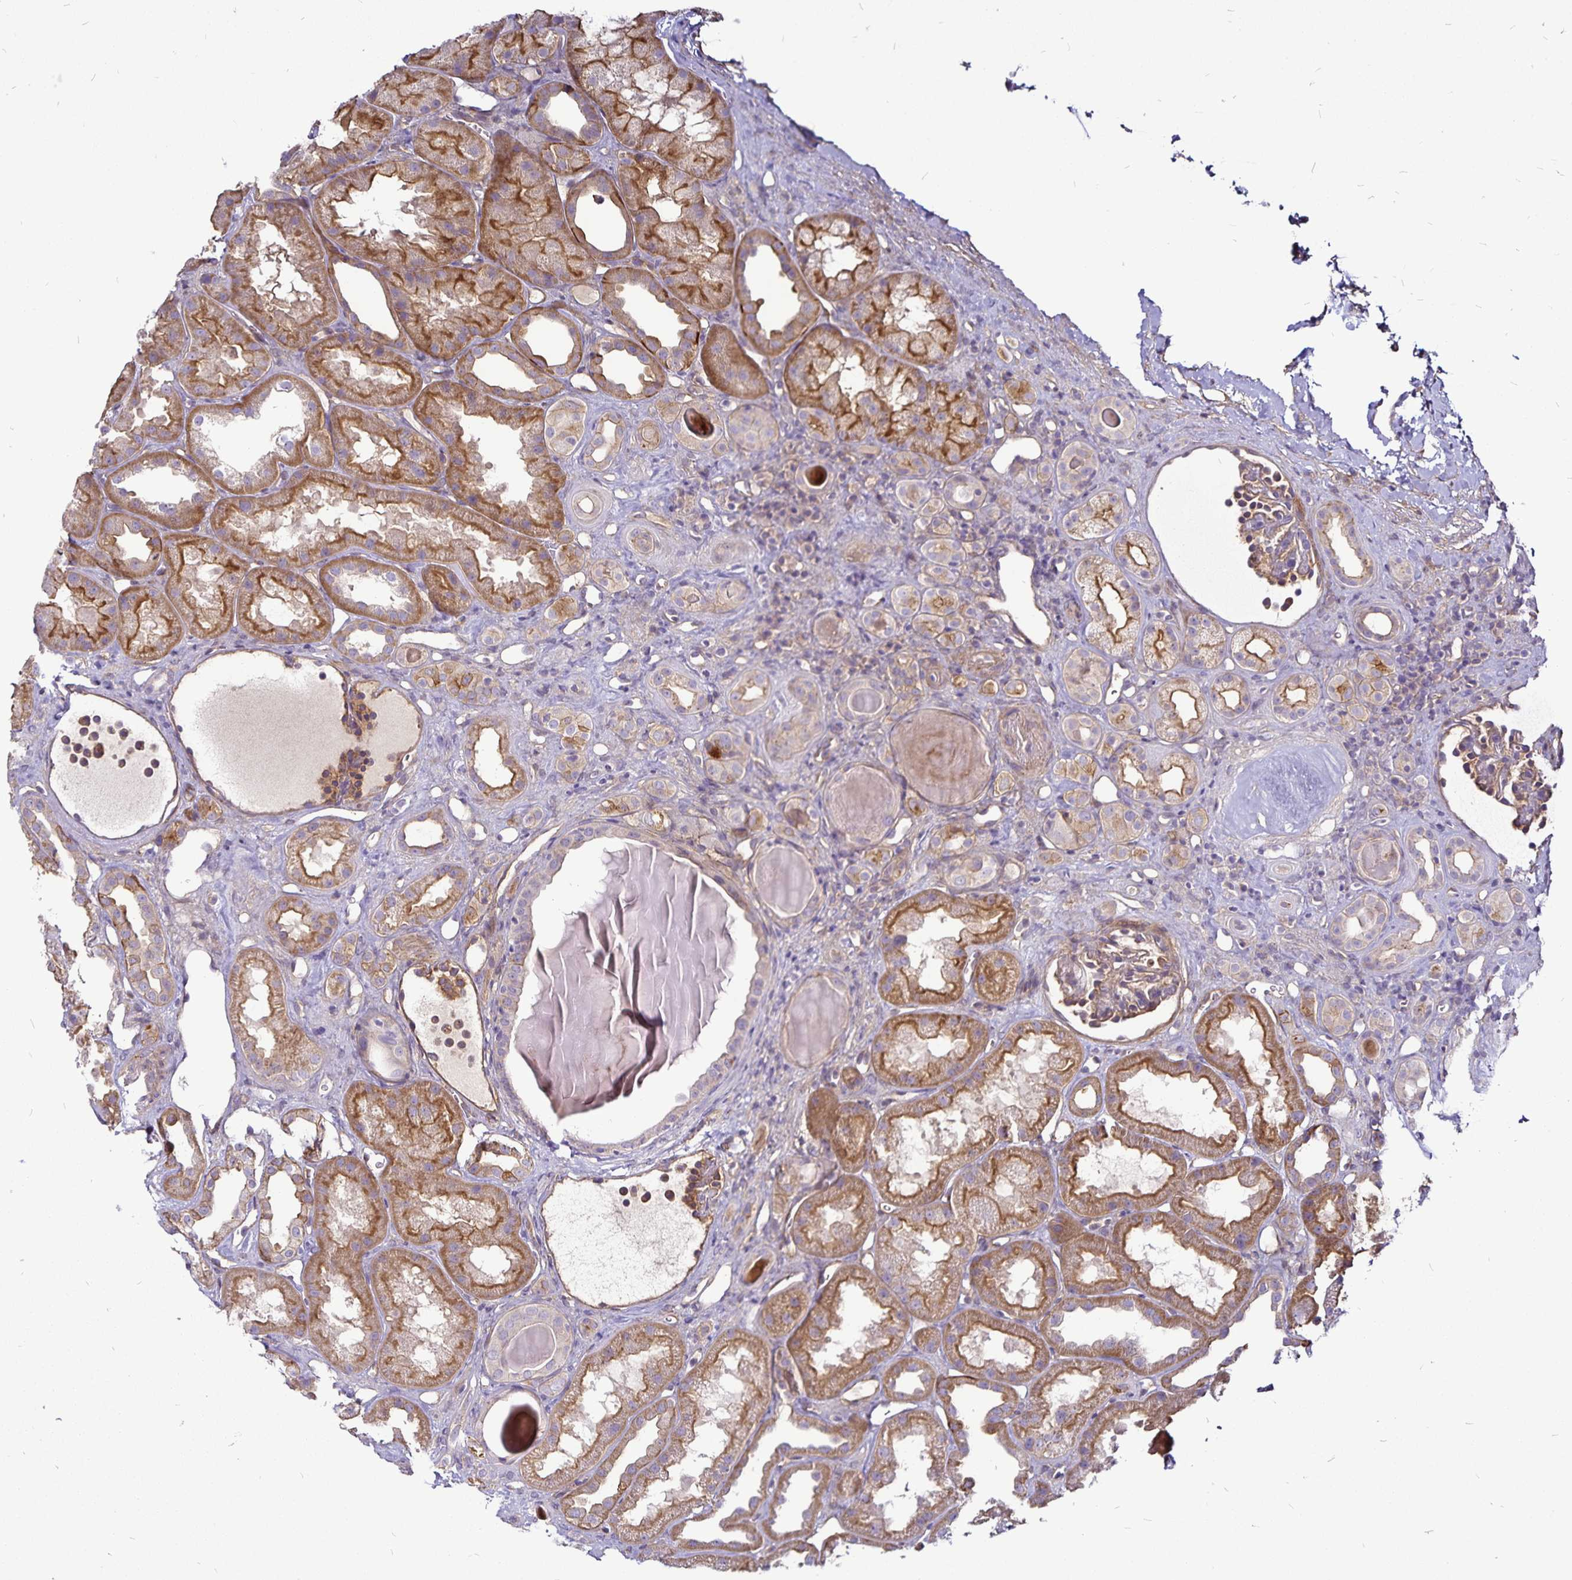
{"staining": {"intensity": "weak", "quantity": "25%-75%", "location": "cytoplasmic/membranous"}, "tissue": "kidney", "cell_type": "Cells in glomeruli", "image_type": "normal", "snomed": [{"axis": "morphology", "description": "Normal tissue, NOS"}, {"axis": "topography", "description": "Kidney"}], "caption": "IHC (DAB) staining of benign human kidney exhibits weak cytoplasmic/membranous protein staining in about 25%-75% of cells in glomeruli.", "gene": "GNG12", "patient": {"sex": "male", "age": 61}}